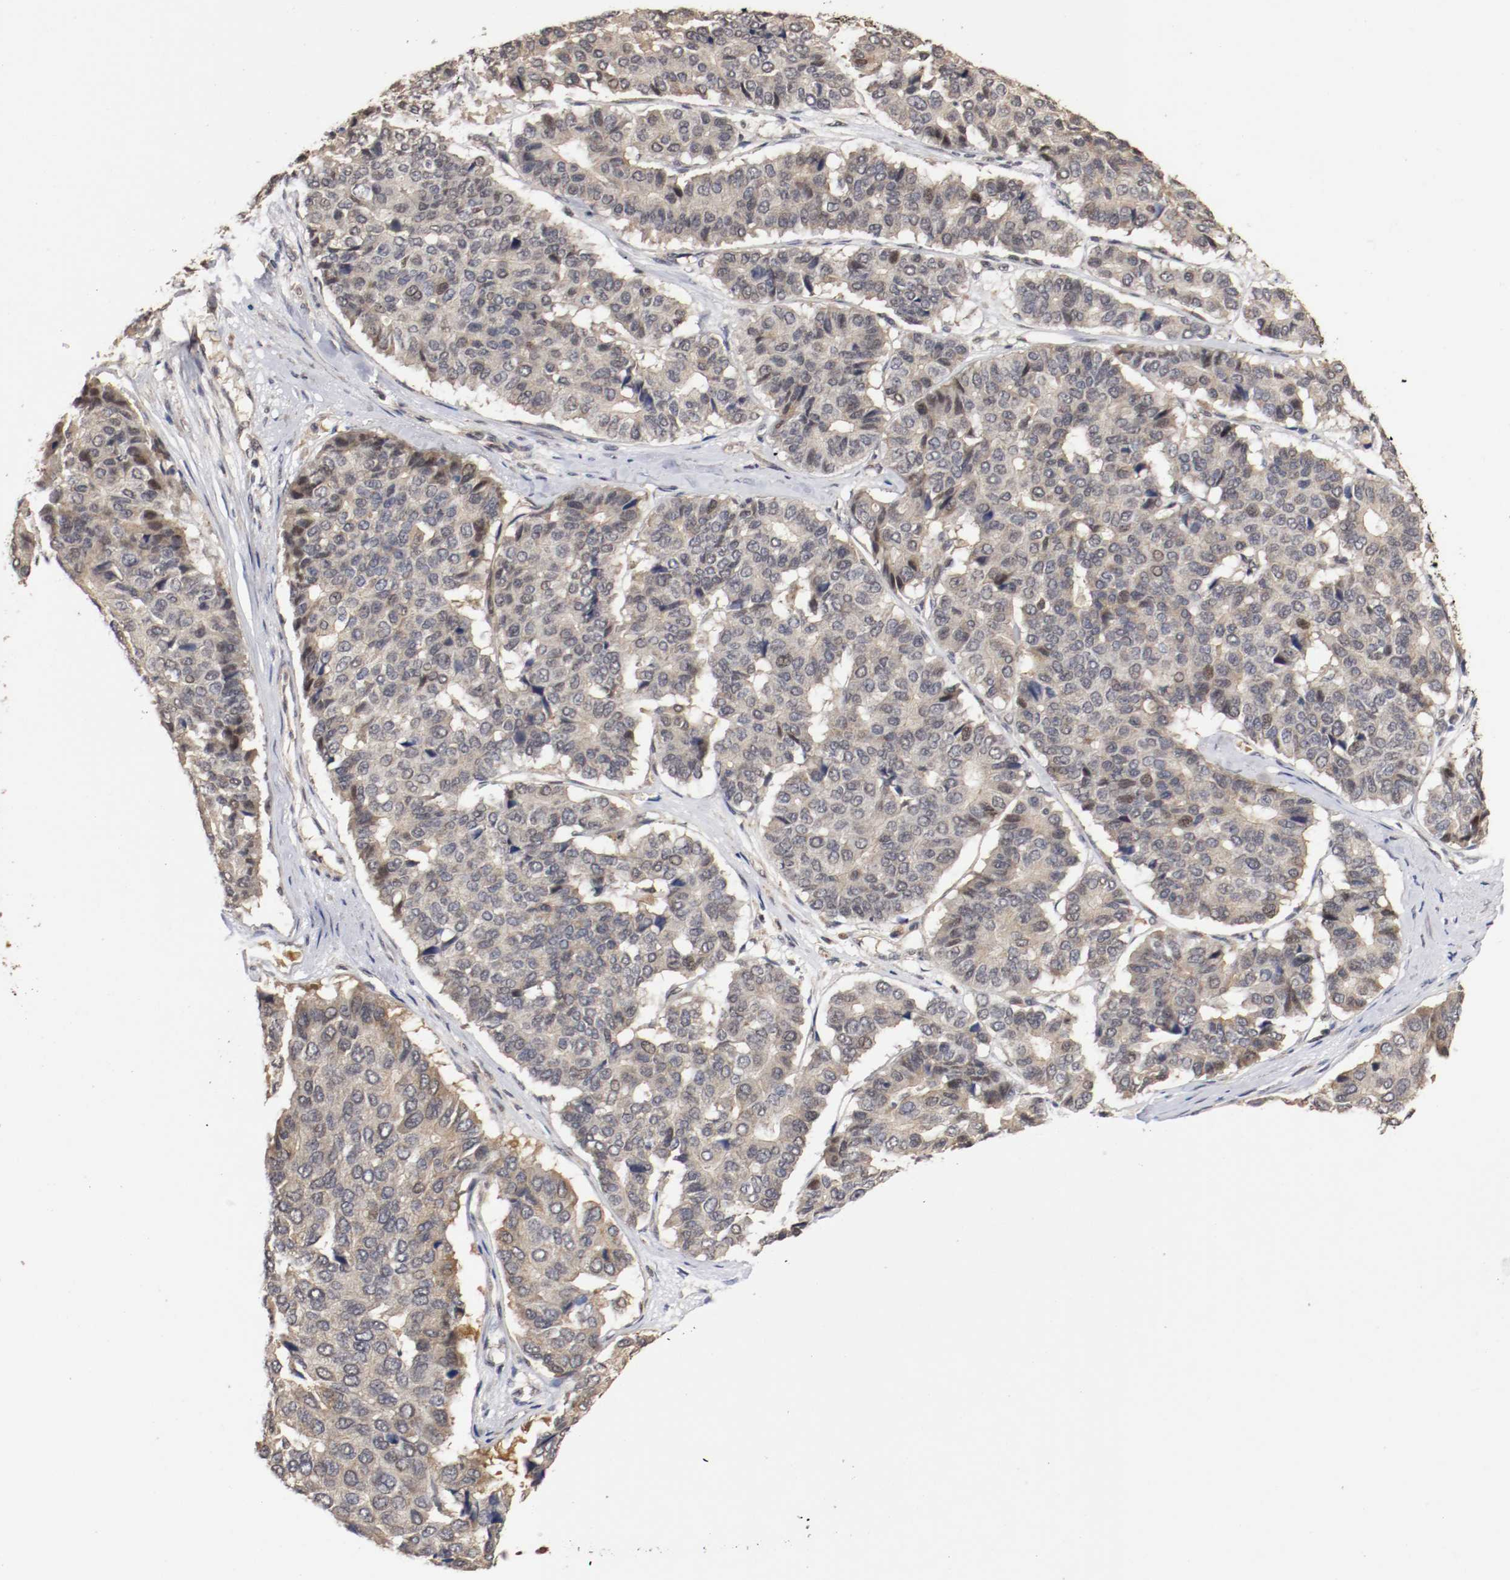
{"staining": {"intensity": "weak", "quantity": "25%-75%", "location": "cytoplasmic/membranous,nuclear"}, "tissue": "pancreatic cancer", "cell_type": "Tumor cells", "image_type": "cancer", "snomed": [{"axis": "morphology", "description": "Adenocarcinoma, NOS"}, {"axis": "topography", "description": "Pancreas"}], "caption": "A brown stain labels weak cytoplasmic/membranous and nuclear positivity of a protein in pancreatic cancer tumor cells.", "gene": "TNFRSF1B", "patient": {"sex": "male", "age": 50}}